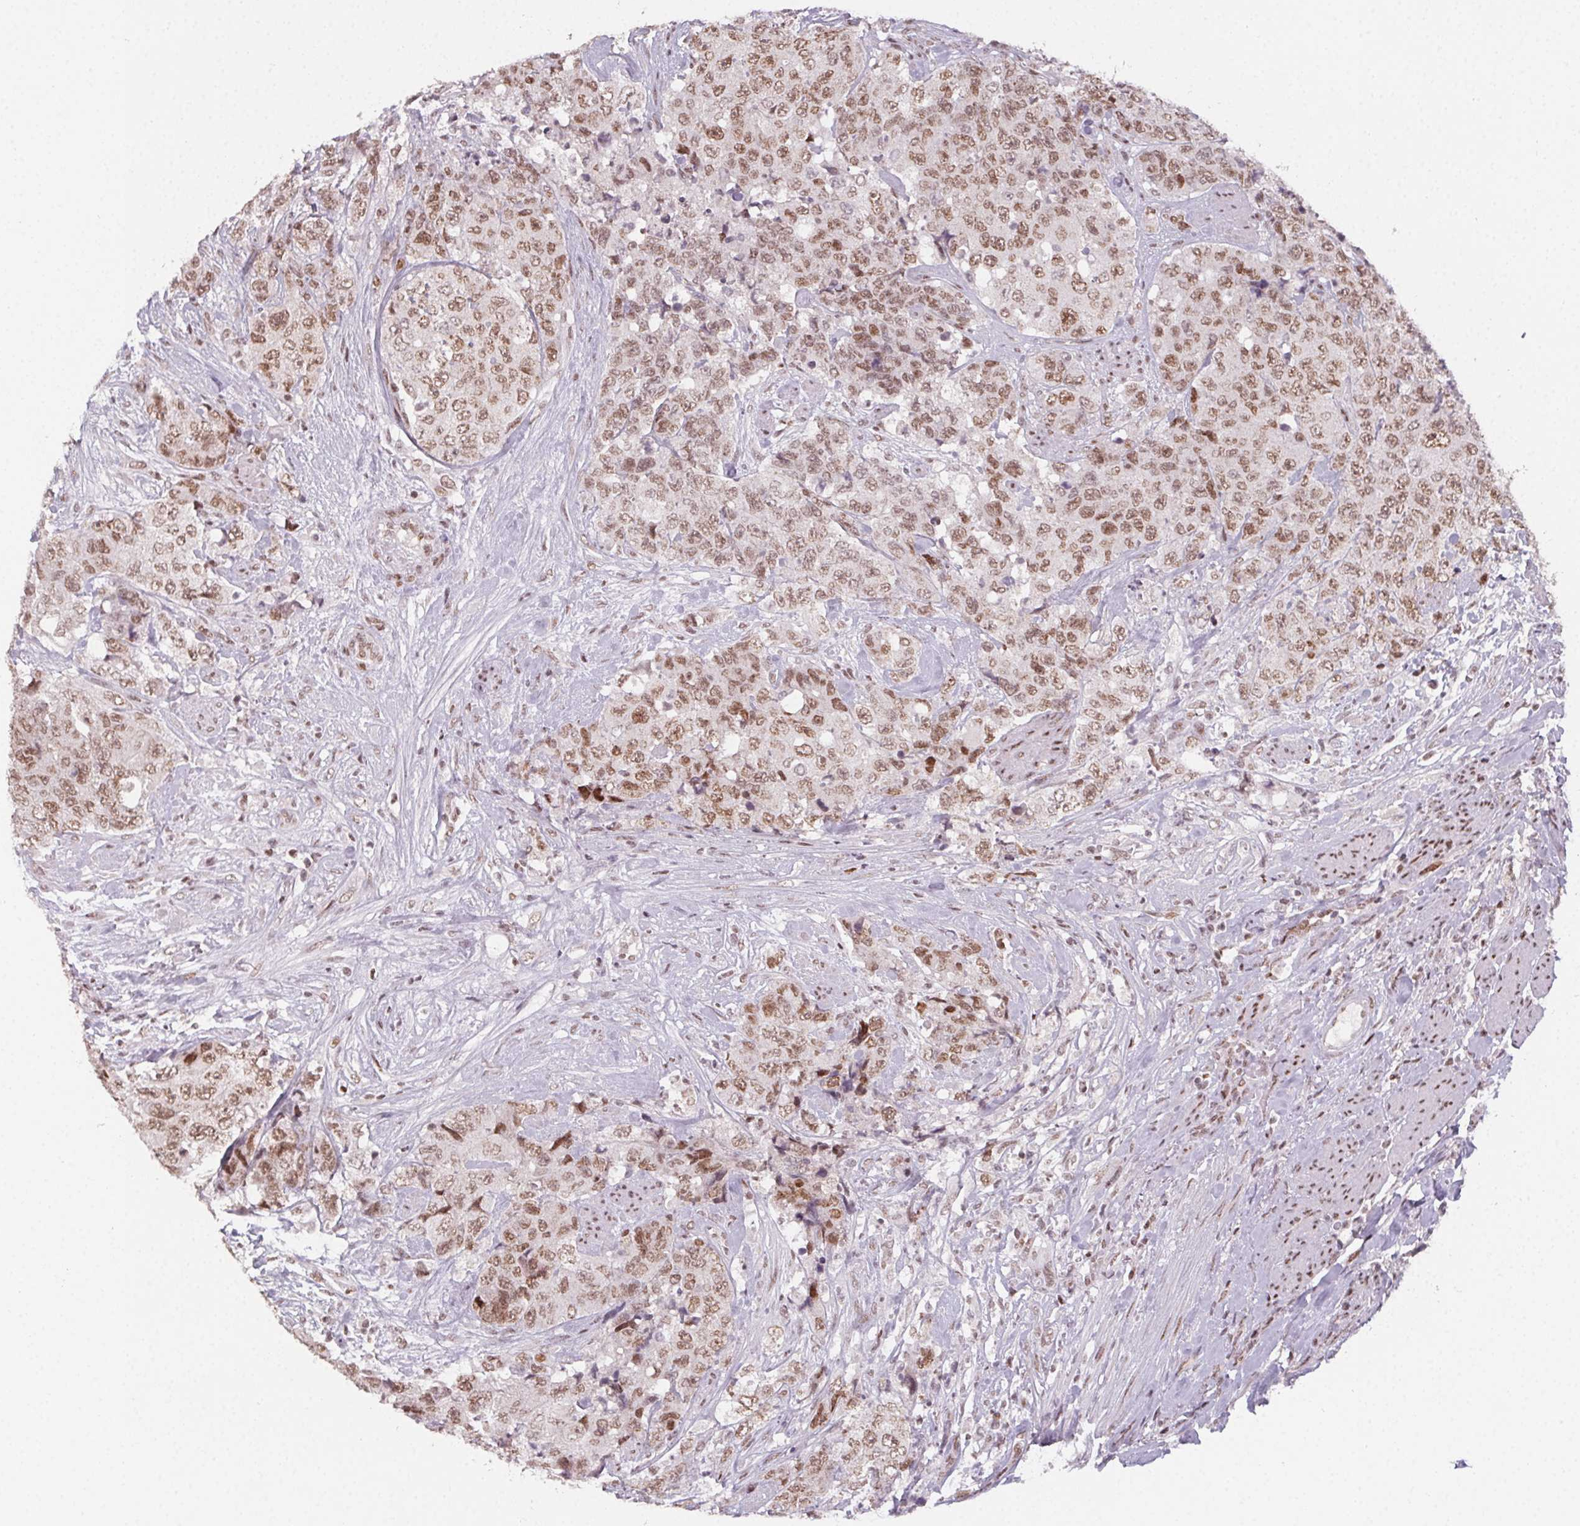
{"staining": {"intensity": "moderate", "quantity": ">75%", "location": "nuclear"}, "tissue": "urothelial cancer", "cell_type": "Tumor cells", "image_type": "cancer", "snomed": [{"axis": "morphology", "description": "Urothelial carcinoma, High grade"}, {"axis": "topography", "description": "Urinary bladder"}], "caption": "An immunohistochemistry (IHC) photomicrograph of tumor tissue is shown. Protein staining in brown highlights moderate nuclear positivity in urothelial cancer within tumor cells. (DAB = brown stain, brightfield microscopy at high magnification).", "gene": "KMT2A", "patient": {"sex": "female", "age": 78}}